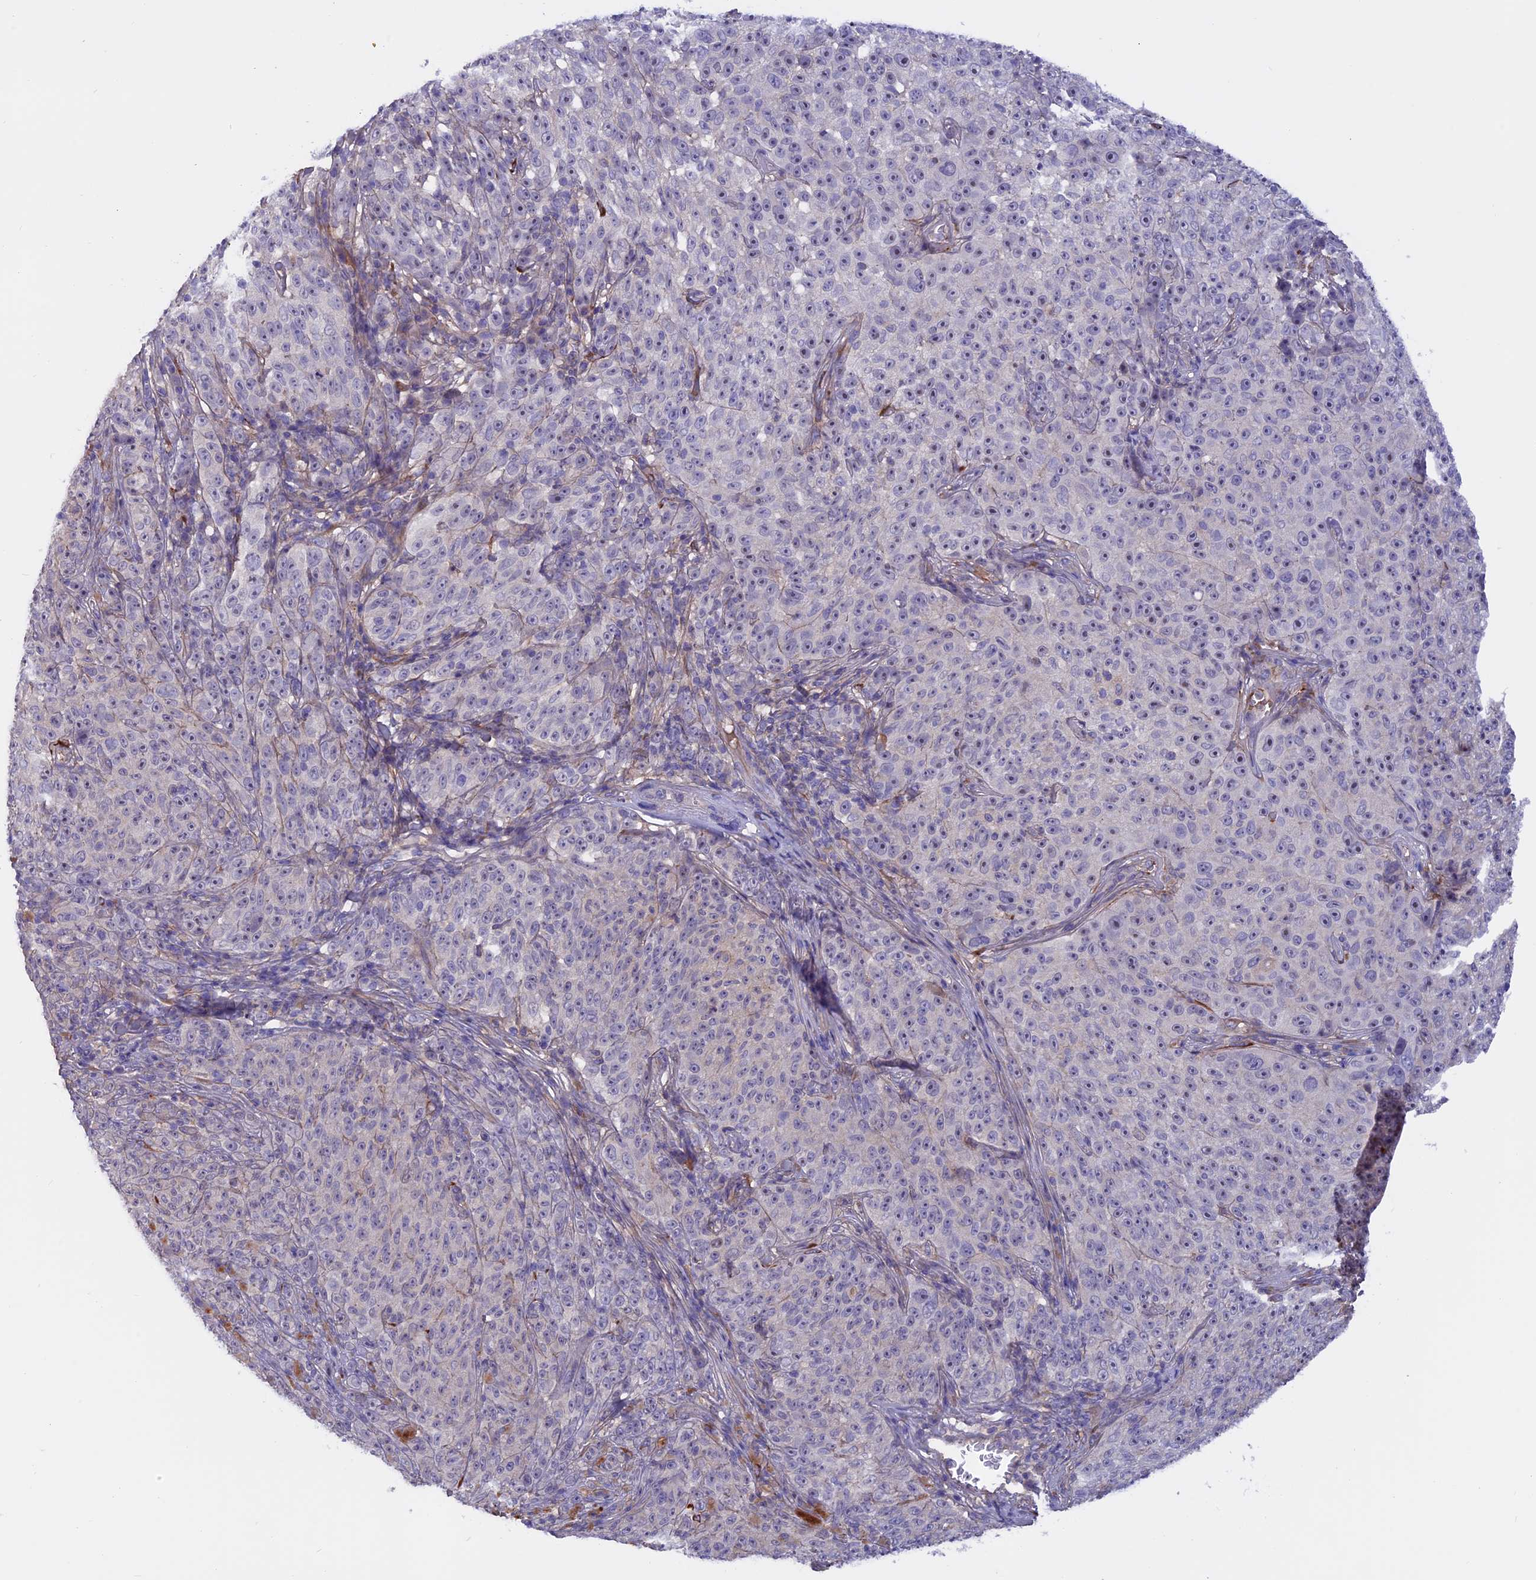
{"staining": {"intensity": "negative", "quantity": "none", "location": "none"}, "tissue": "melanoma", "cell_type": "Tumor cells", "image_type": "cancer", "snomed": [{"axis": "morphology", "description": "Malignant melanoma, NOS"}, {"axis": "topography", "description": "Skin"}], "caption": "Tumor cells are negative for brown protein staining in malignant melanoma.", "gene": "COL4A3", "patient": {"sex": "female", "age": 82}}